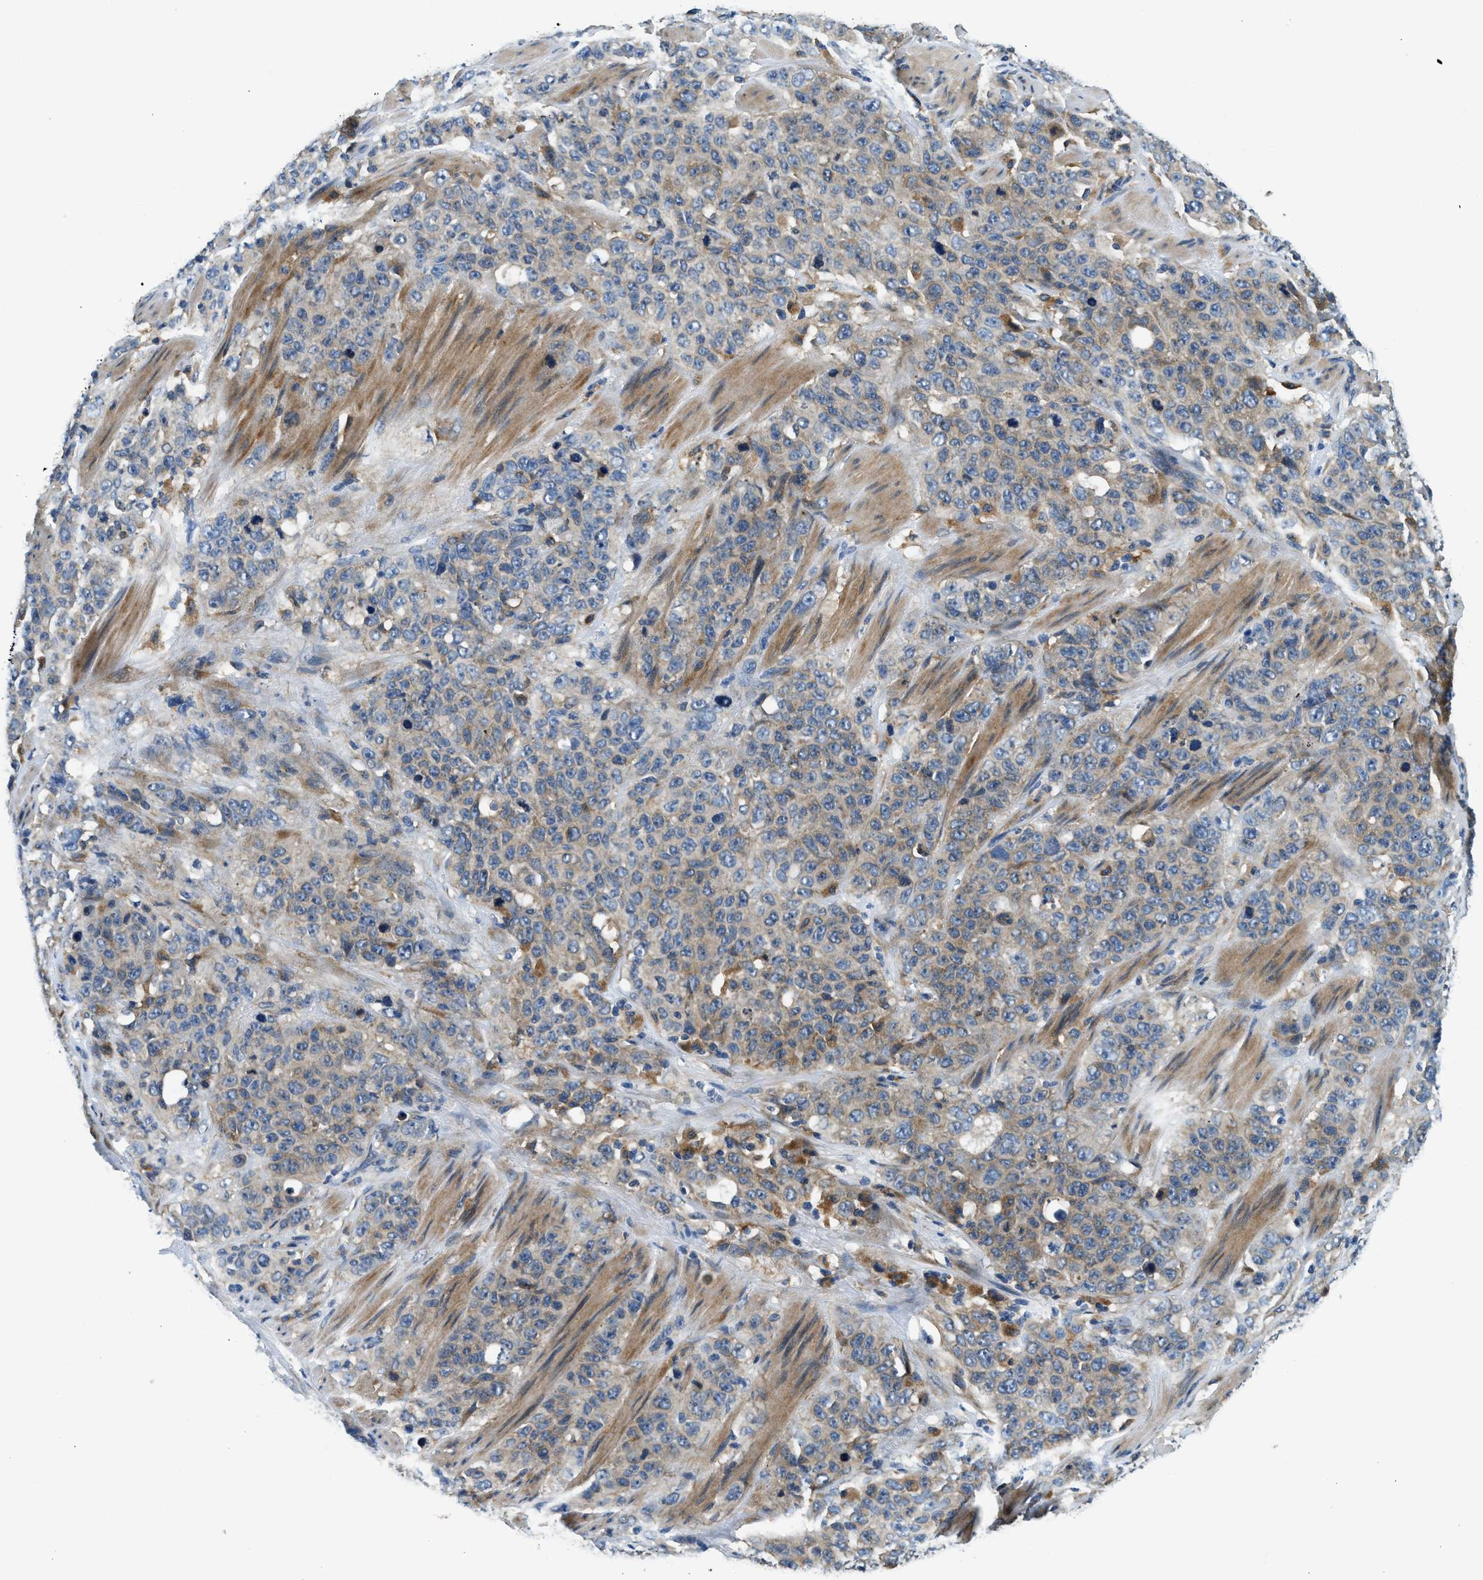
{"staining": {"intensity": "weak", "quantity": ">75%", "location": "cytoplasmic/membranous"}, "tissue": "stomach cancer", "cell_type": "Tumor cells", "image_type": "cancer", "snomed": [{"axis": "morphology", "description": "Adenocarcinoma, NOS"}, {"axis": "topography", "description": "Stomach"}], "caption": "Tumor cells exhibit low levels of weak cytoplasmic/membranous expression in approximately >75% of cells in human adenocarcinoma (stomach).", "gene": "LPIN2", "patient": {"sex": "male", "age": 48}}